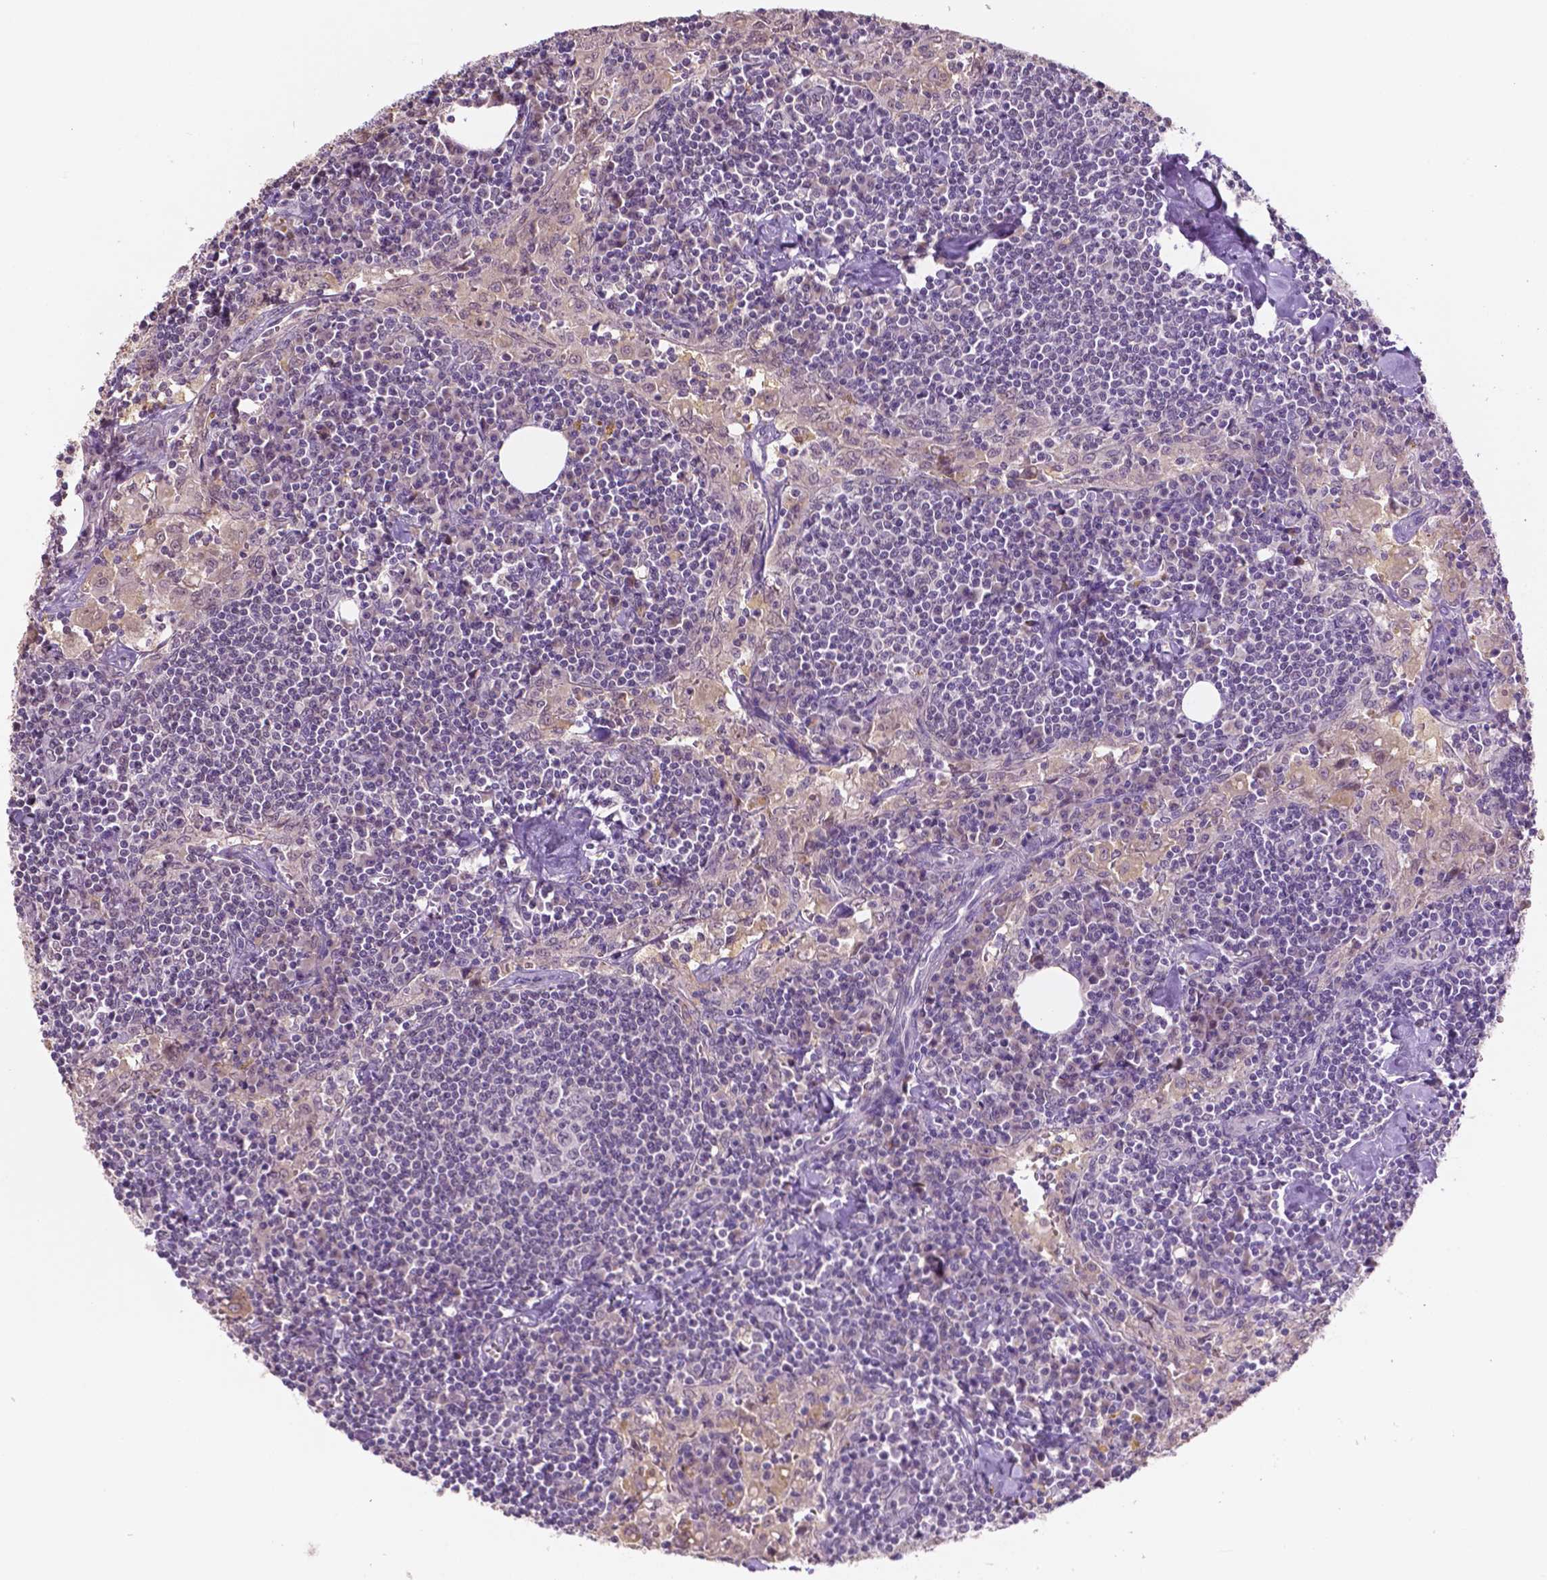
{"staining": {"intensity": "negative", "quantity": "none", "location": "none"}, "tissue": "lymph node", "cell_type": "Germinal center cells", "image_type": "normal", "snomed": [{"axis": "morphology", "description": "Normal tissue, NOS"}, {"axis": "topography", "description": "Lymph node"}], "caption": "Immunohistochemistry image of benign lymph node: human lymph node stained with DAB exhibits no significant protein staining in germinal center cells.", "gene": "SHLD3", "patient": {"sex": "male", "age": 55}}